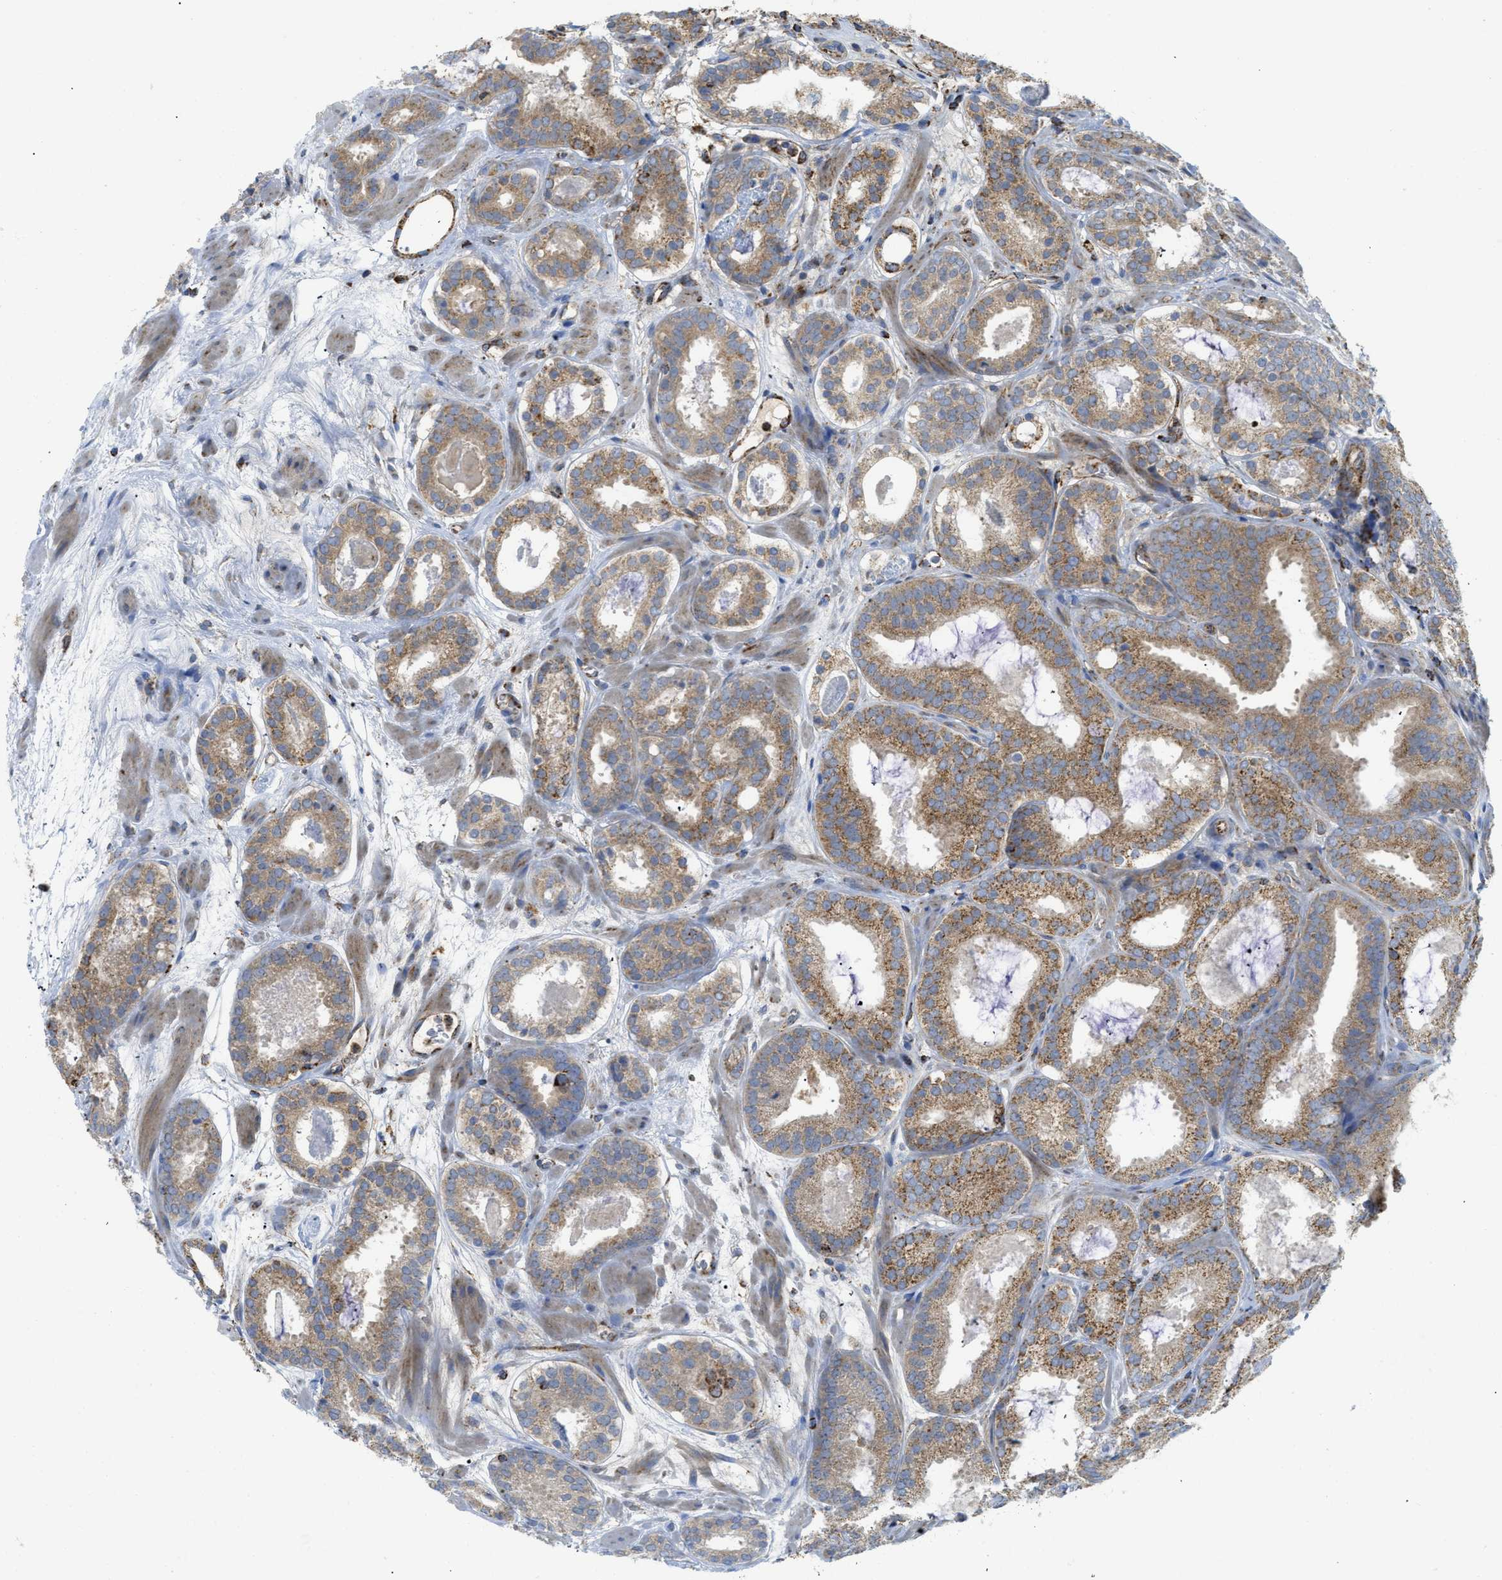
{"staining": {"intensity": "moderate", "quantity": ">75%", "location": "cytoplasmic/membranous"}, "tissue": "prostate cancer", "cell_type": "Tumor cells", "image_type": "cancer", "snomed": [{"axis": "morphology", "description": "Adenocarcinoma, Low grade"}, {"axis": "topography", "description": "Prostate"}], "caption": "This histopathology image demonstrates prostate cancer stained with IHC to label a protein in brown. The cytoplasmic/membranous of tumor cells show moderate positivity for the protein. Nuclei are counter-stained blue.", "gene": "SQOR", "patient": {"sex": "male", "age": 69}}